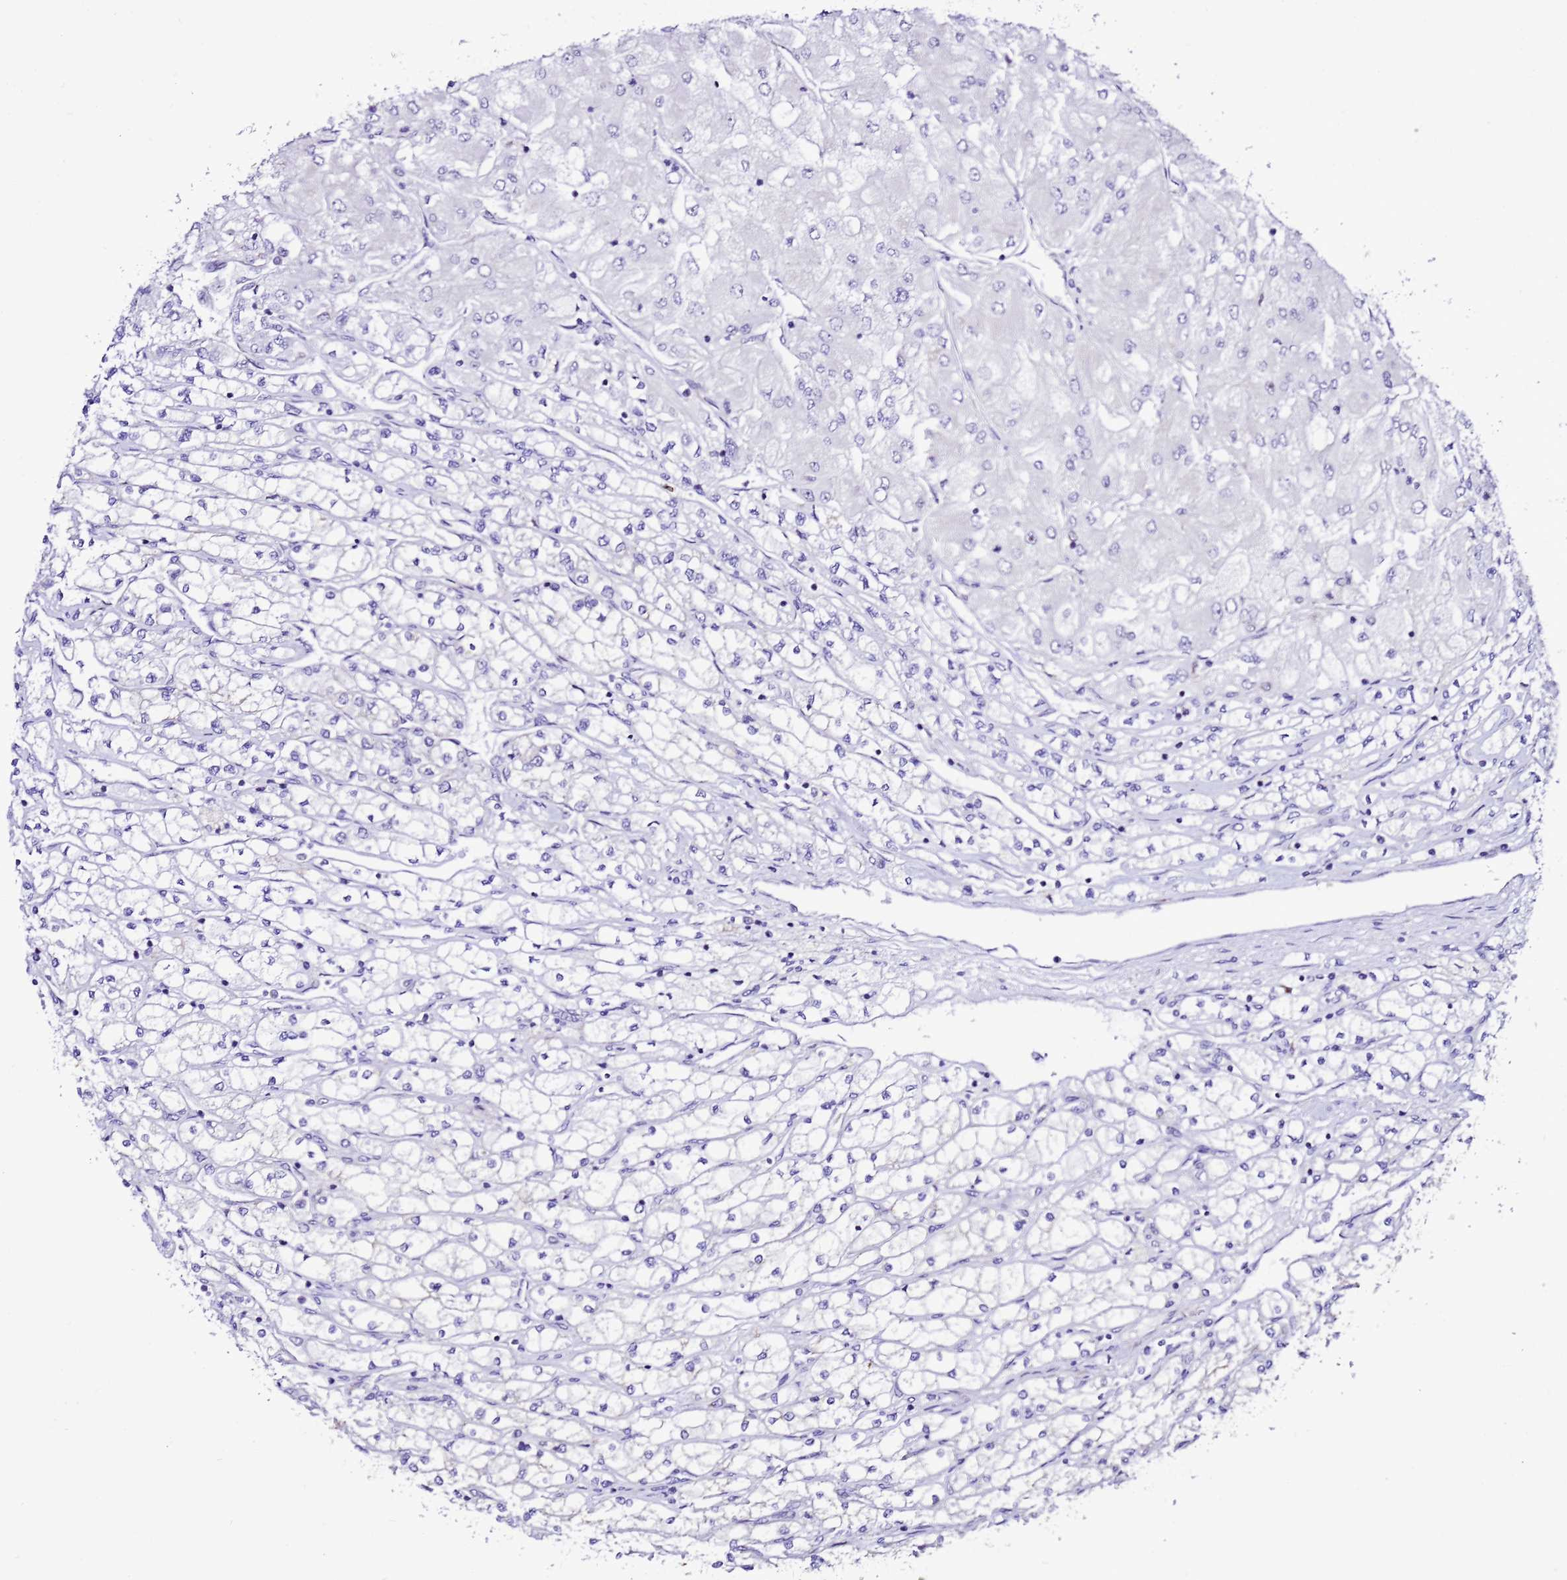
{"staining": {"intensity": "negative", "quantity": "none", "location": "none"}, "tissue": "renal cancer", "cell_type": "Tumor cells", "image_type": "cancer", "snomed": [{"axis": "morphology", "description": "Adenocarcinoma, NOS"}, {"axis": "topography", "description": "Kidney"}], "caption": "Histopathology image shows no protein positivity in tumor cells of renal cancer tissue.", "gene": "DPH6", "patient": {"sex": "male", "age": 80}}